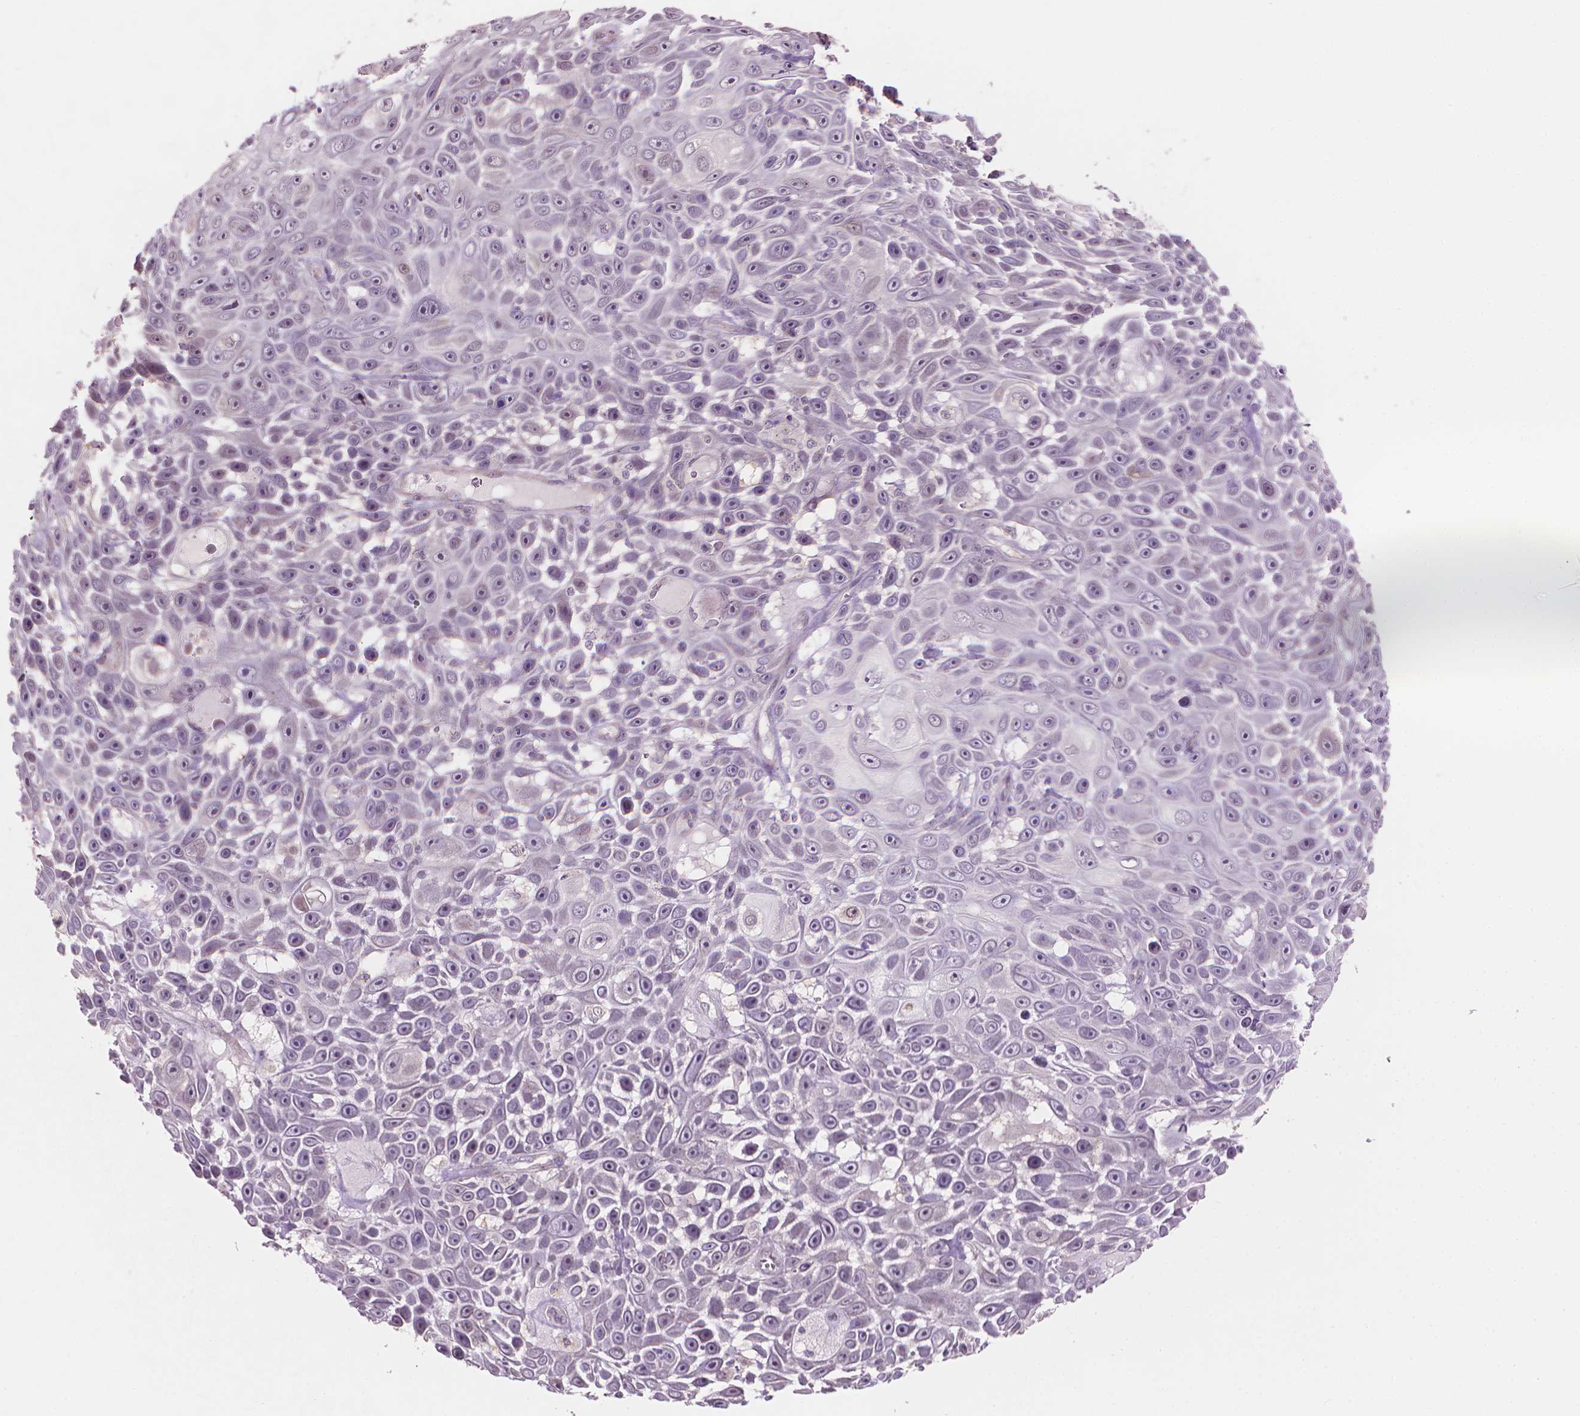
{"staining": {"intensity": "weak", "quantity": "25%-75%", "location": "nuclear"}, "tissue": "skin cancer", "cell_type": "Tumor cells", "image_type": "cancer", "snomed": [{"axis": "morphology", "description": "Squamous cell carcinoma, NOS"}, {"axis": "topography", "description": "Skin"}], "caption": "The histopathology image displays immunohistochemical staining of skin squamous cell carcinoma. There is weak nuclear staining is appreciated in approximately 25%-75% of tumor cells. The protein of interest is stained brown, and the nuclei are stained in blue (DAB IHC with brightfield microscopy, high magnification).", "gene": "IFFO1", "patient": {"sex": "male", "age": 82}}